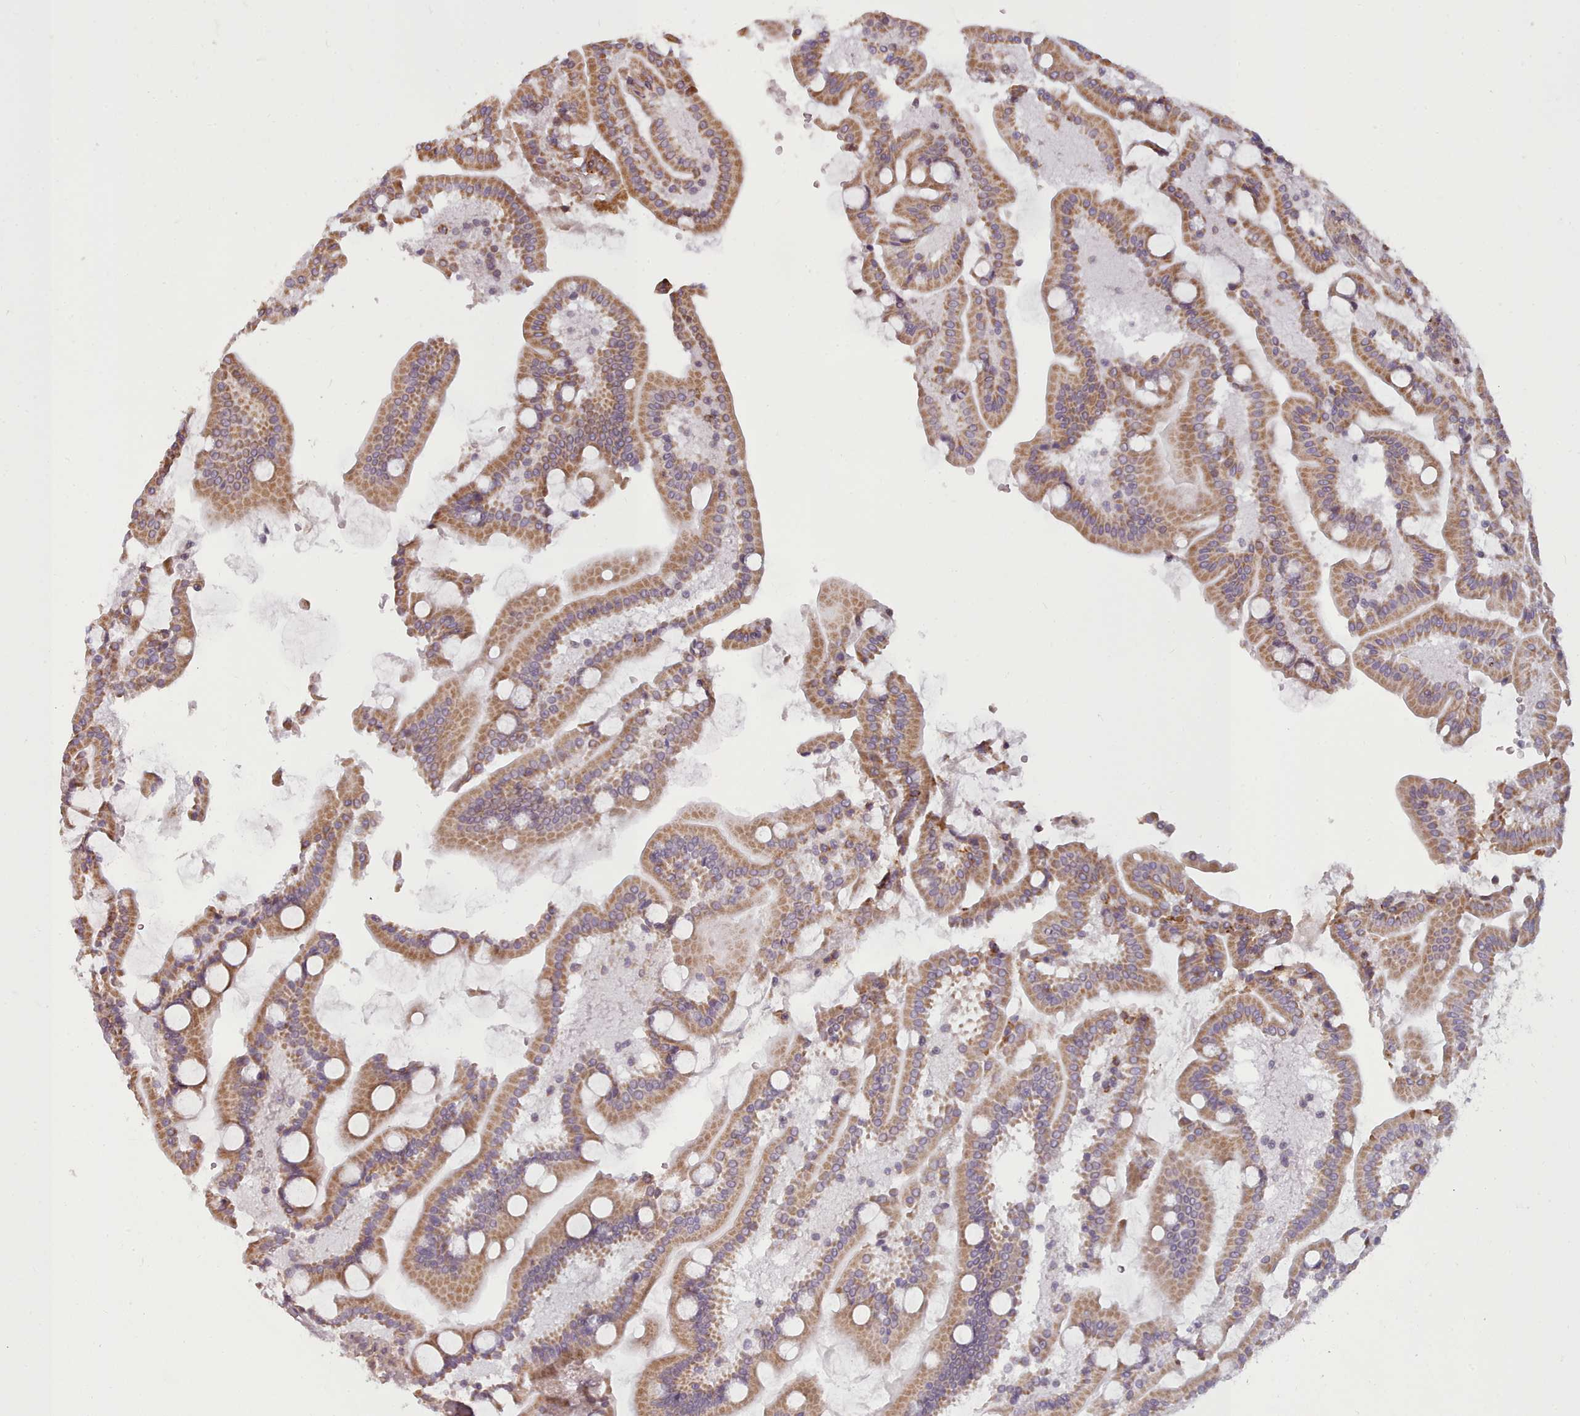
{"staining": {"intensity": "moderate", "quantity": ">75%", "location": "cytoplasmic/membranous"}, "tissue": "duodenum", "cell_type": "Glandular cells", "image_type": "normal", "snomed": [{"axis": "morphology", "description": "Normal tissue, NOS"}, {"axis": "topography", "description": "Duodenum"}], "caption": "Immunohistochemical staining of unremarkable human duodenum exhibits moderate cytoplasmic/membranous protein positivity in approximately >75% of glandular cells.", "gene": "ZMYM4", "patient": {"sex": "male", "age": 55}}